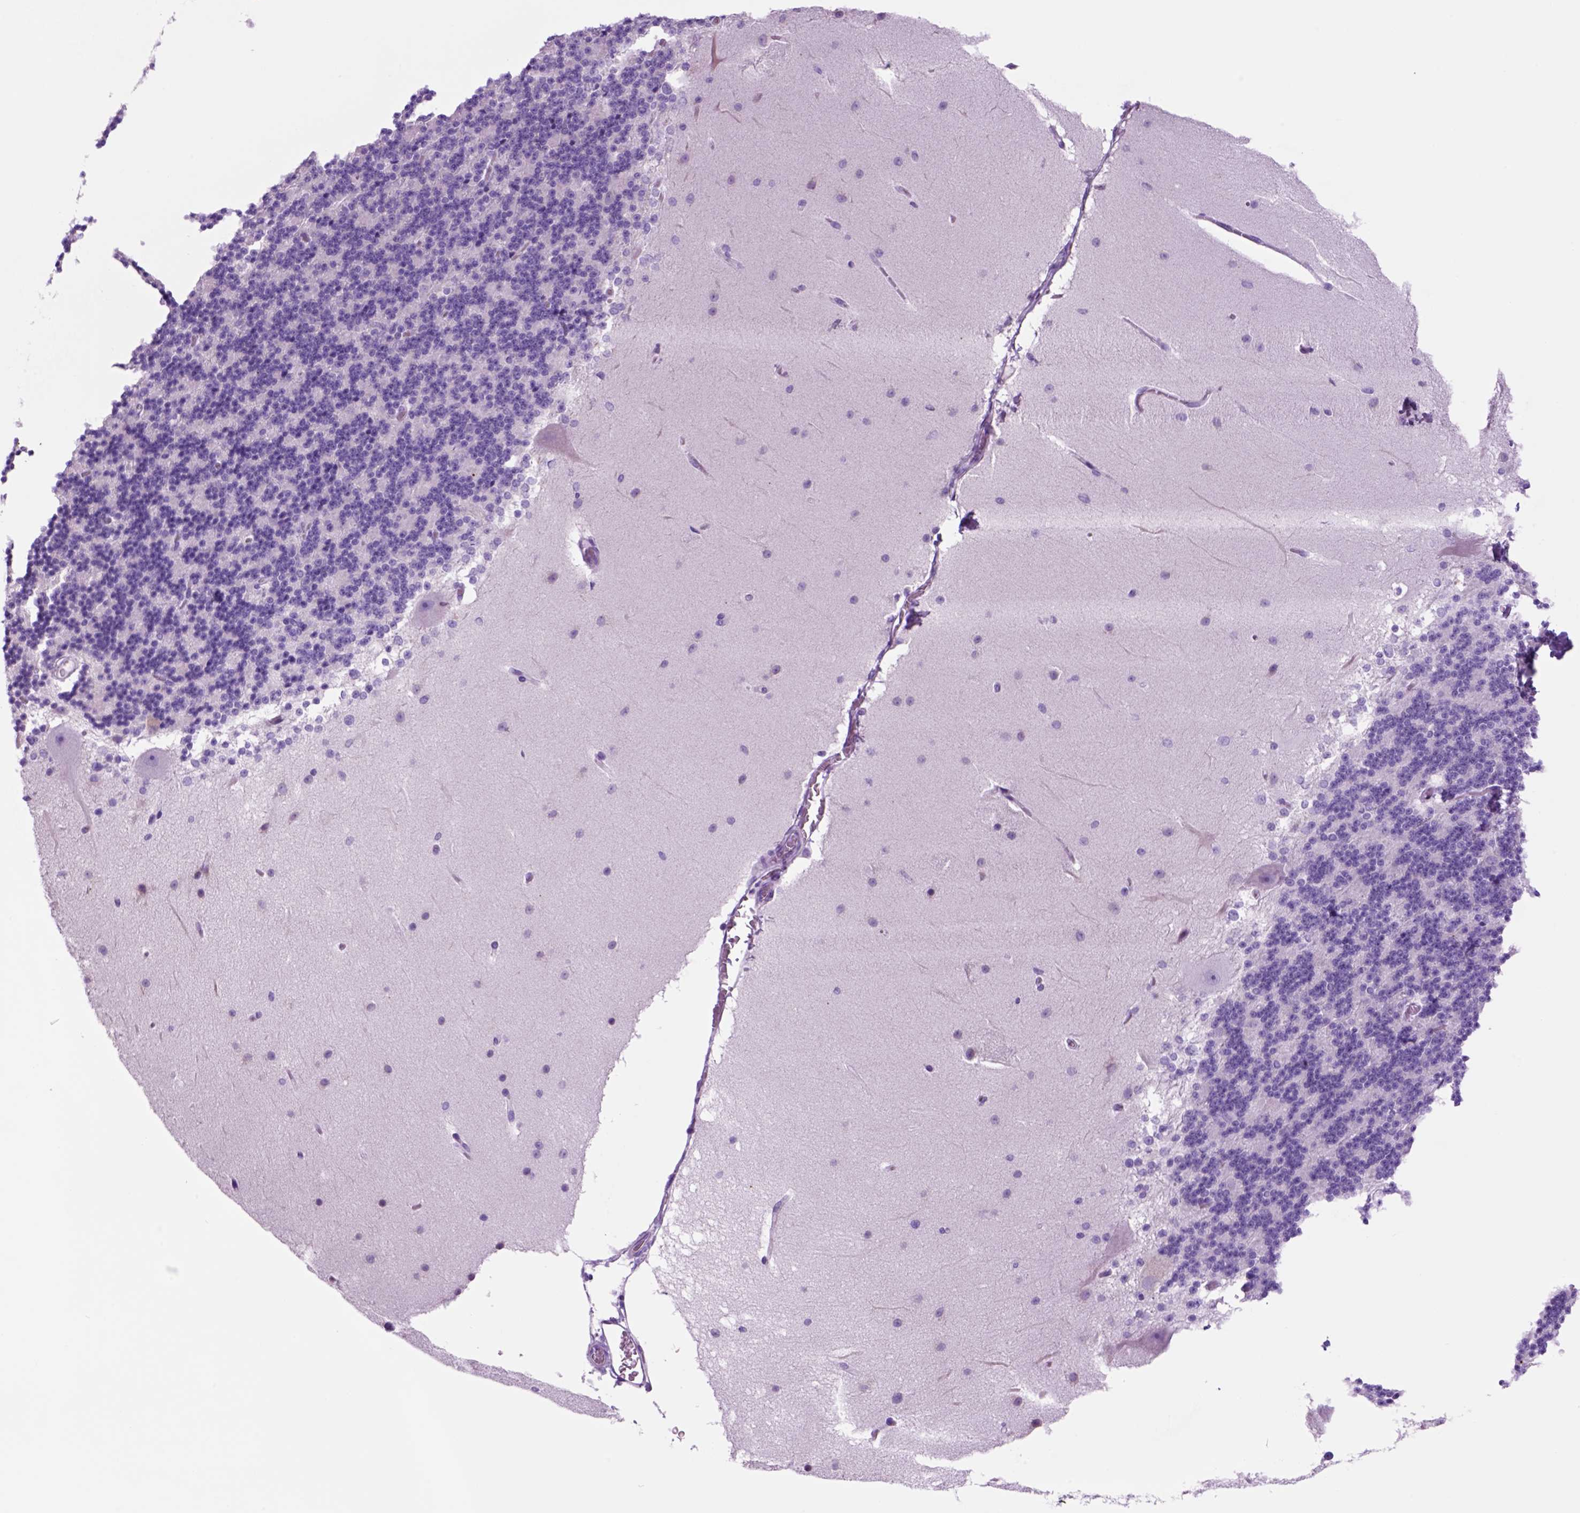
{"staining": {"intensity": "negative", "quantity": "none", "location": "none"}, "tissue": "cerebellum", "cell_type": "Cells in granular layer", "image_type": "normal", "snomed": [{"axis": "morphology", "description": "Normal tissue, NOS"}, {"axis": "topography", "description": "Cerebellum"}], "caption": "Immunohistochemical staining of normal human cerebellum reveals no significant staining in cells in granular layer. The staining is performed using DAB (3,3'-diaminobenzidine) brown chromogen with nuclei counter-stained in using hematoxylin.", "gene": "HHIPL2", "patient": {"sex": "female", "age": 19}}